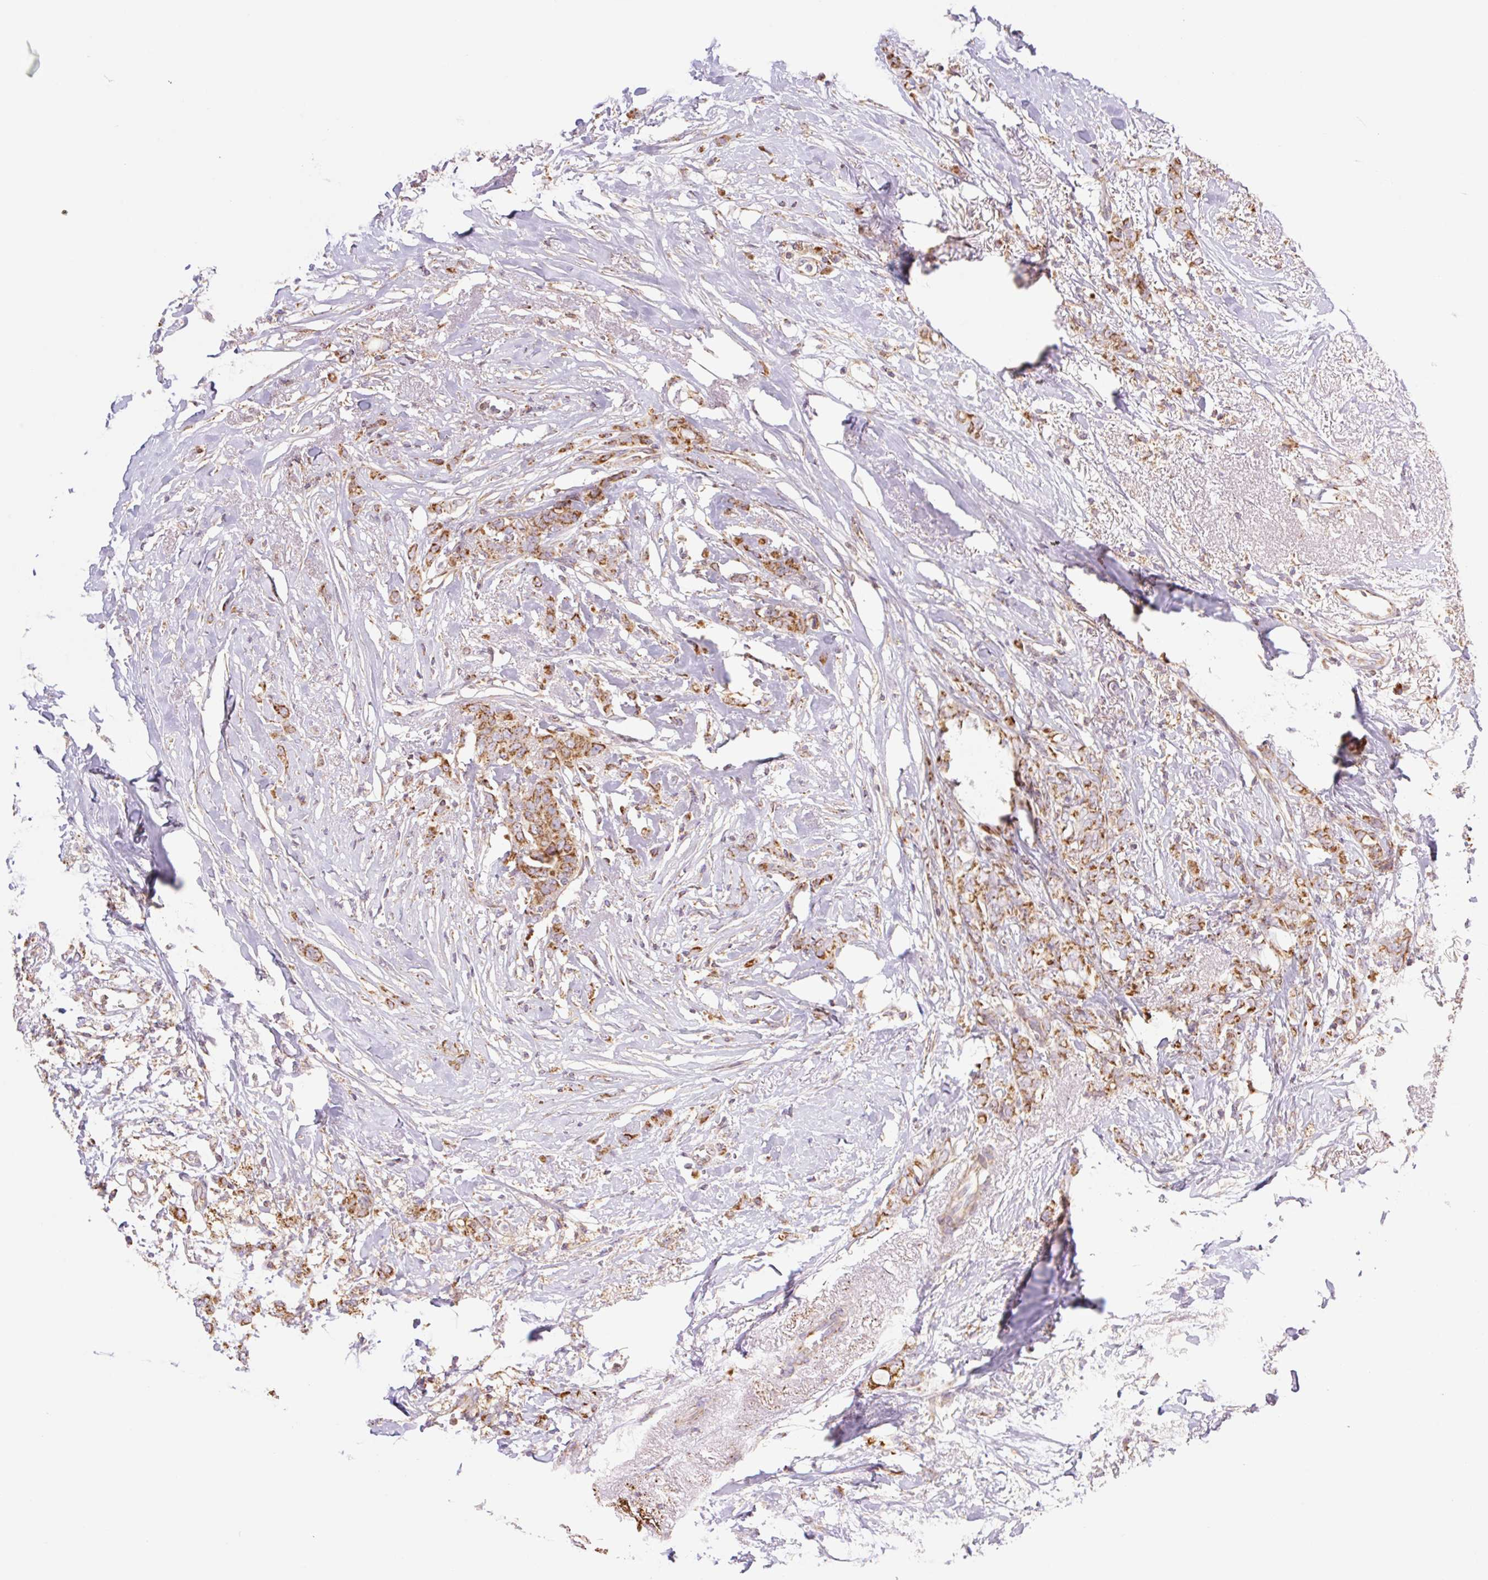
{"staining": {"intensity": "strong", "quantity": ">75%", "location": "cytoplasmic/membranous"}, "tissue": "breast cancer", "cell_type": "Tumor cells", "image_type": "cancer", "snomed": [{"axis": "morphology", "description": "Lobular carcinoma"}, {"axis": "topography", "description": "Breast"}], "caption": "Brown immunohistochemical staining in human breast lobular carcinoma reveals strong cytoplasmic/membranous expression in about >75% of tumor cells. (DAB (3,3'-diaminobenzidine) = brown stain, brightfield microscopy at high magnification).", "gene": "GOSR2", "patient": {"sex": "female", "age": 91}}